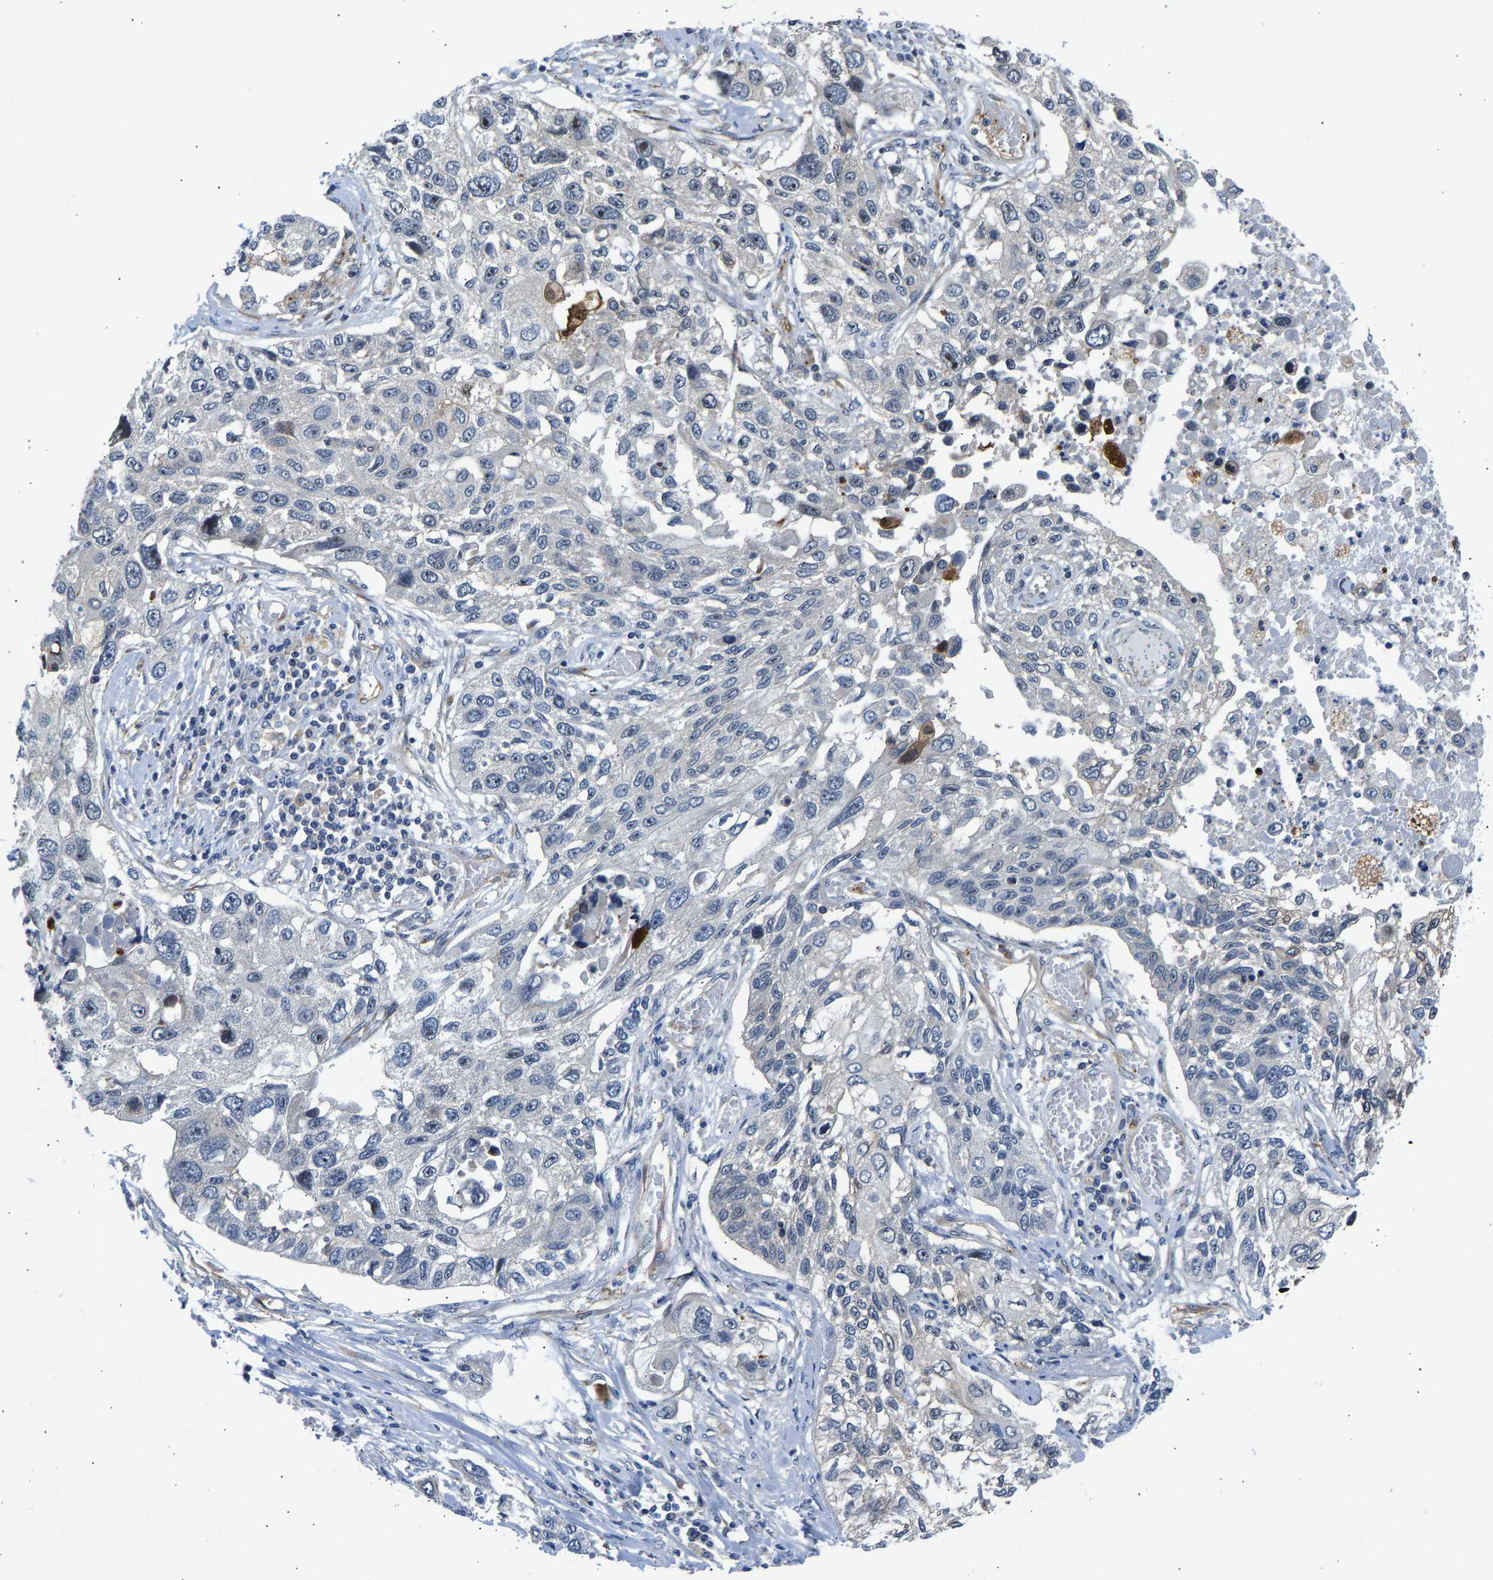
{"staining": {"intensity": "moderate", "quantity": "<25%", "location": "nuclear"}, "tissue": "lung cancer", "cell_type": "Tumor cells", "image_type": "cancer", "snomed": [{"axis": "morphology", "description": "Squamous cell carcinoma, NOS"}, {"axis": "topography", "description": "Lung"}], "caption": "Immunohistochemistry photomicrograph of neoplastic tissue: squamous cell carcinoma (lung) stained using IHC demonstrates low levels of moderate protein expression localized specifically in the nuclear of tumor cells, appearing as a nuclear brown color.", "gene": "RESF1", "patient": {"sex": "male", "age": 71}}